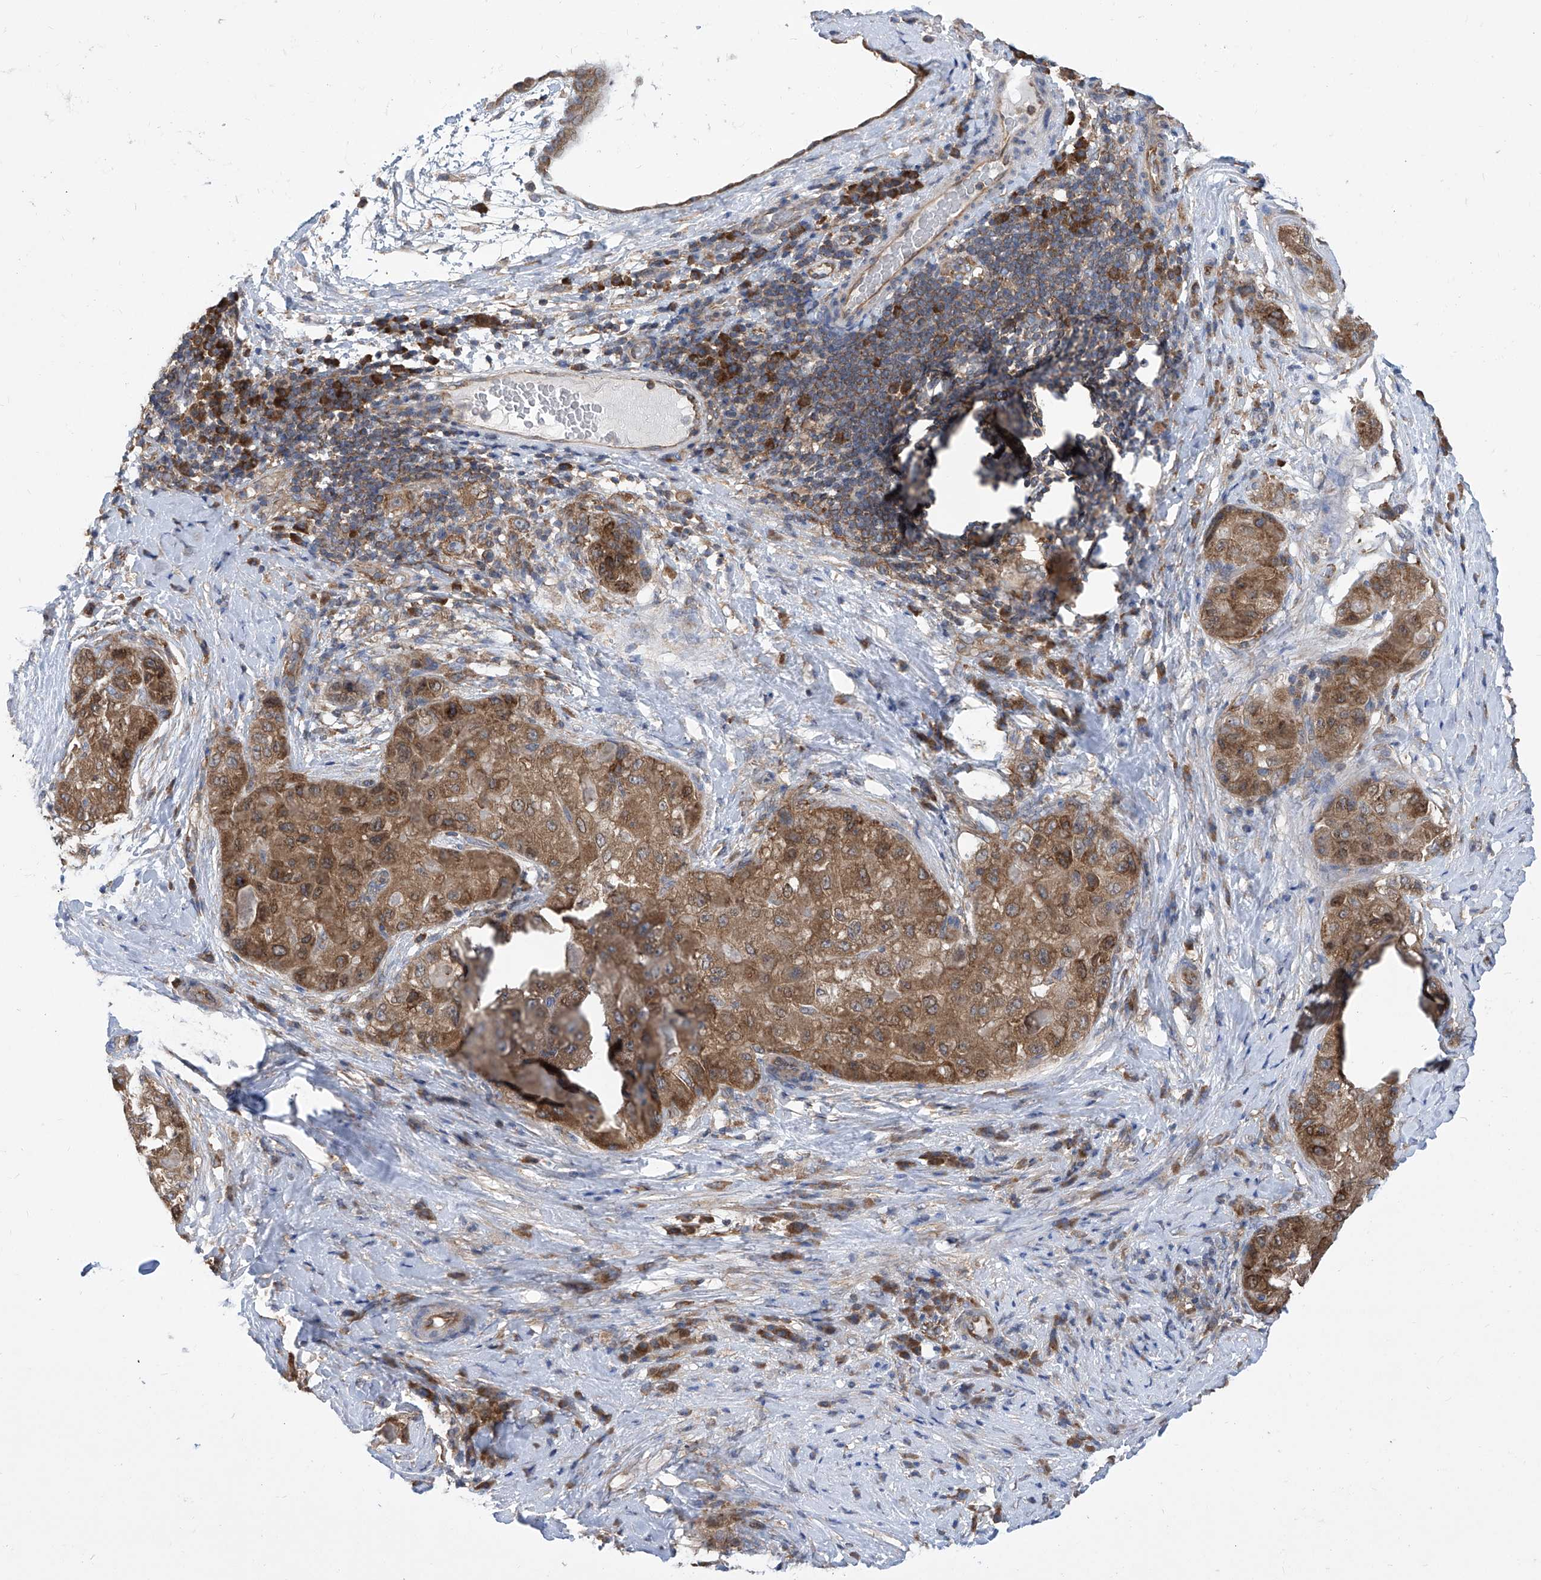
{"staining": {"intensity": "moderate", "quantity": ">75%", "location": "cytoplasmic/membranous"}, "tissue": "liver cancer", "cell_type": "Tumor cells", "image_type": "cancer", "snomed": [{"axis": "morphology", "description": "Carcinoma, Hepatocellular, NOS"}, {"axis": "topography", "description": "Liver"}], "caption": "Immunohistochemistry of human liver cancer shows medium levels of moderate cytoplasmic/membranous staining in approximately >75% of tumor cells.", "gene": "EIF3M", "patient": {"sex": "male", "age": 80}}